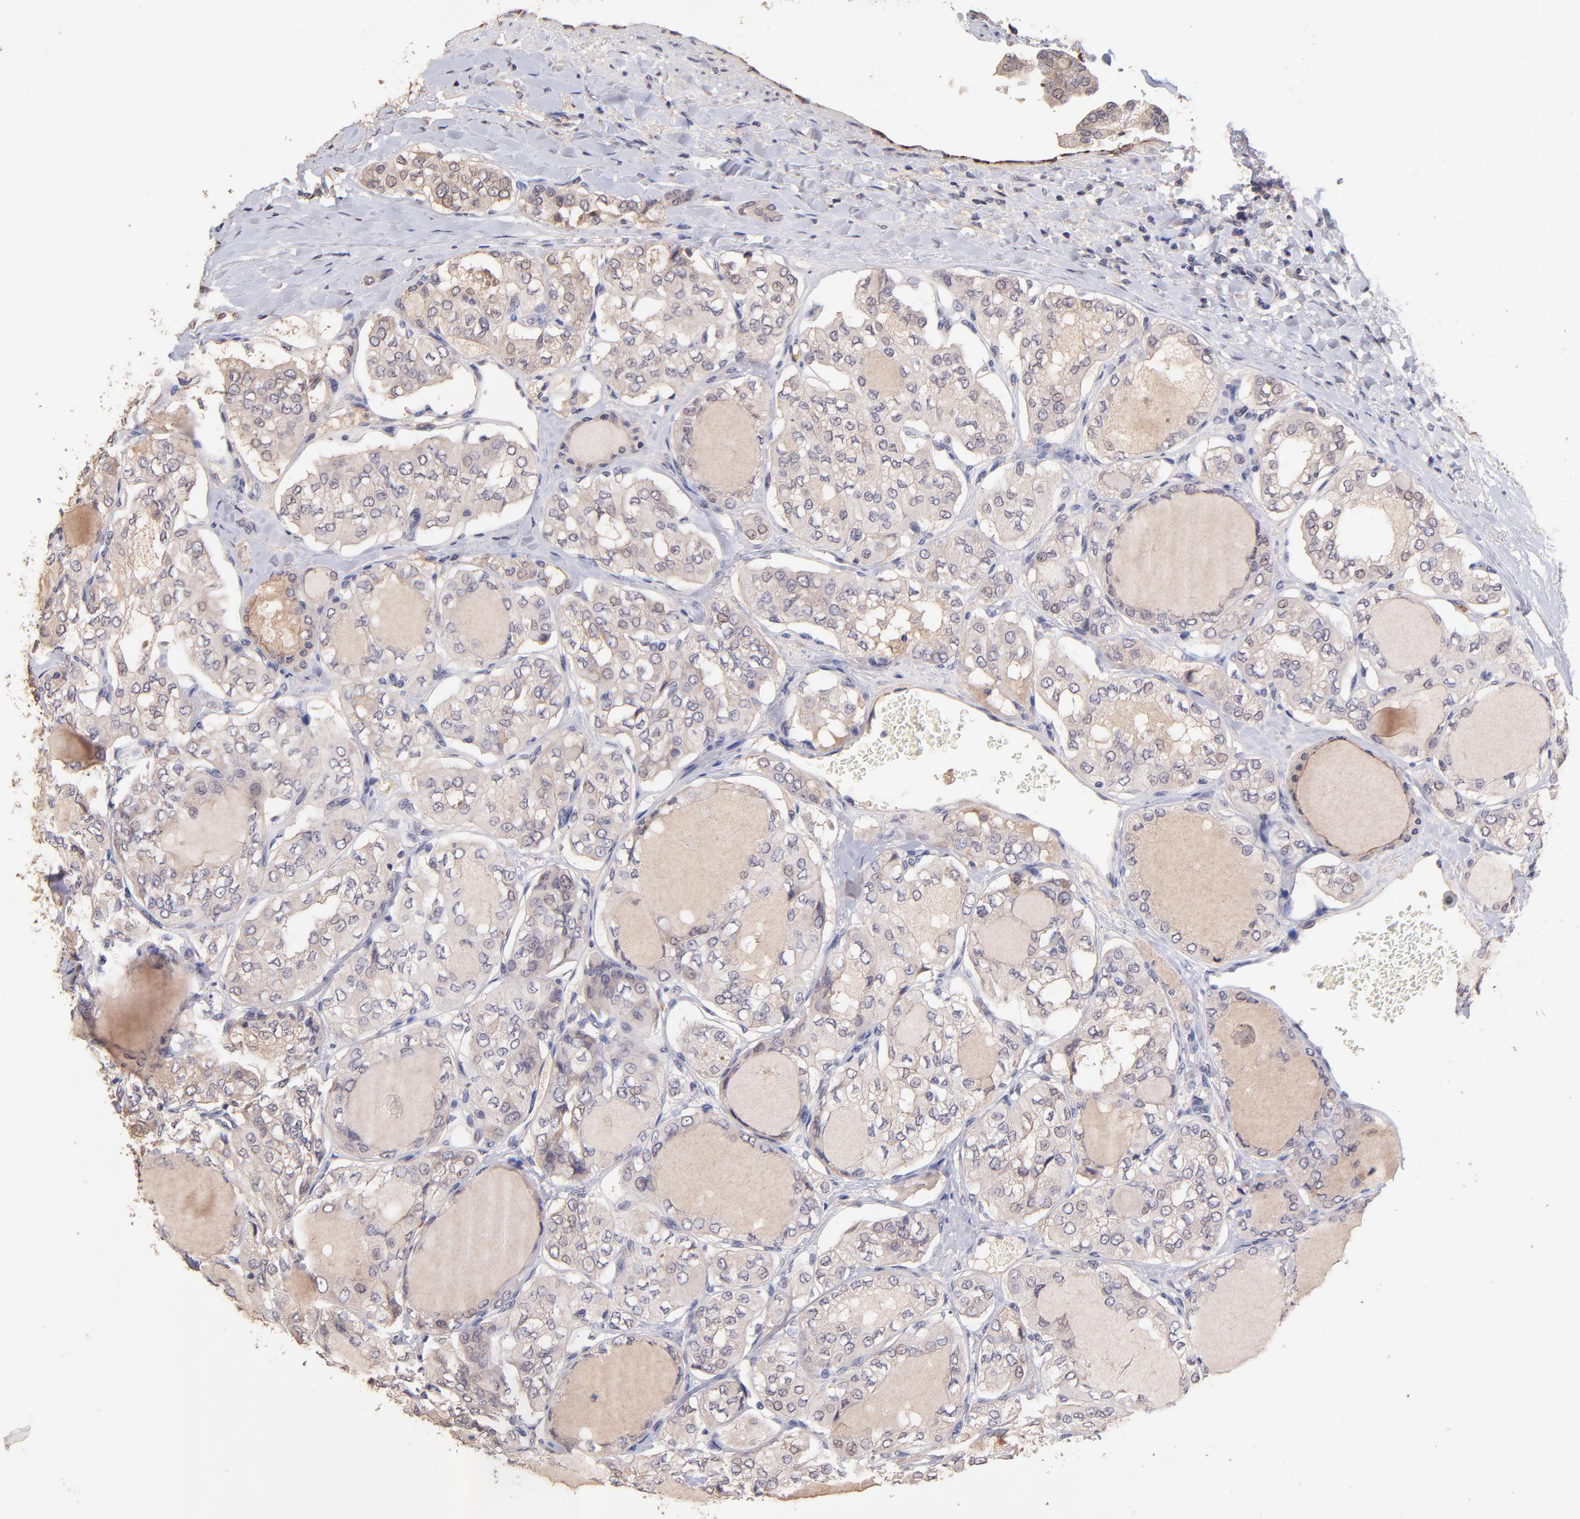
{"staining": {"intensity": "negative", "quantity": "none", "location": "none"}, "tissue": "thyroid cancer", "cell_type": "Tumor cells", "image_type": "cancer", "snomed": [{"axis": "morphology", "description": "Papillary adenocarcinoma, NOS"}, {"axis": "topography", "description": "Thyroid gland"}], "caption": "Tumor cells are negative for brown protein staining in thyroid cancer.", "gene": "RNASEL", "patient": {"sex": "male", "age": 20}}